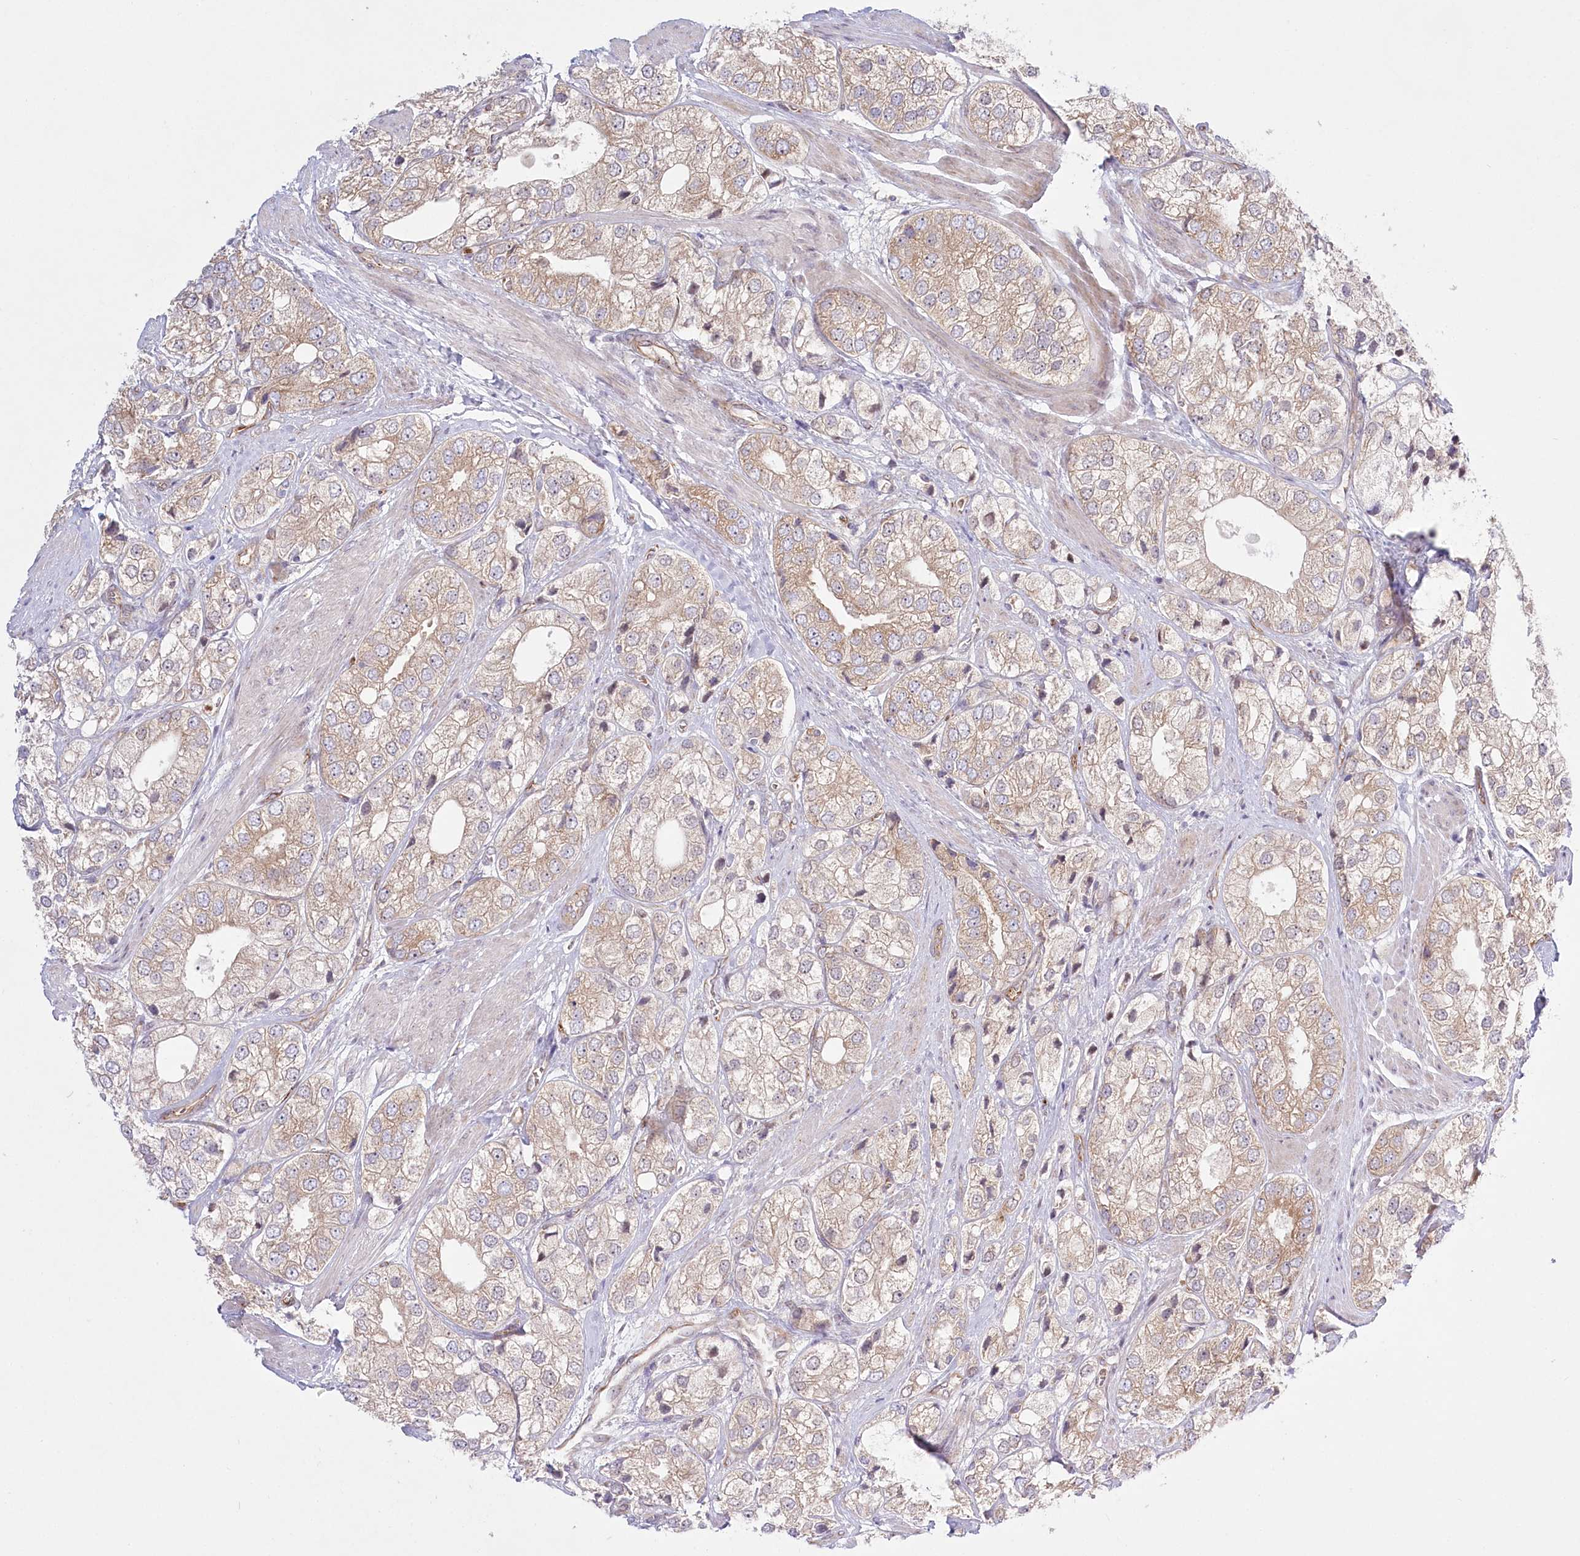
{"staining": {"intensity": "weak", "quantity": "25%-75%", "location": "cytoplasmic/membranous"}, "tissue": "prostate cancer", "cell_type": "Tumor cells", "image_type": "cancer", "snomed": [{"axis": "morphology", "description": "Adenocarcinoma, High grade"}, {"axis": "topography", "description": "Prostate"}], "caption": "This histopathology image reveals immunohistochemistry (IHC) staining of human adenocarcinoma (high-grade) (prostate), with low weak cytoplasmic/membranous positivity in approximately 25%-75% of tumor cells.", "gene": "COMMD3", "patient": {"sex": "male", "age": 50}}